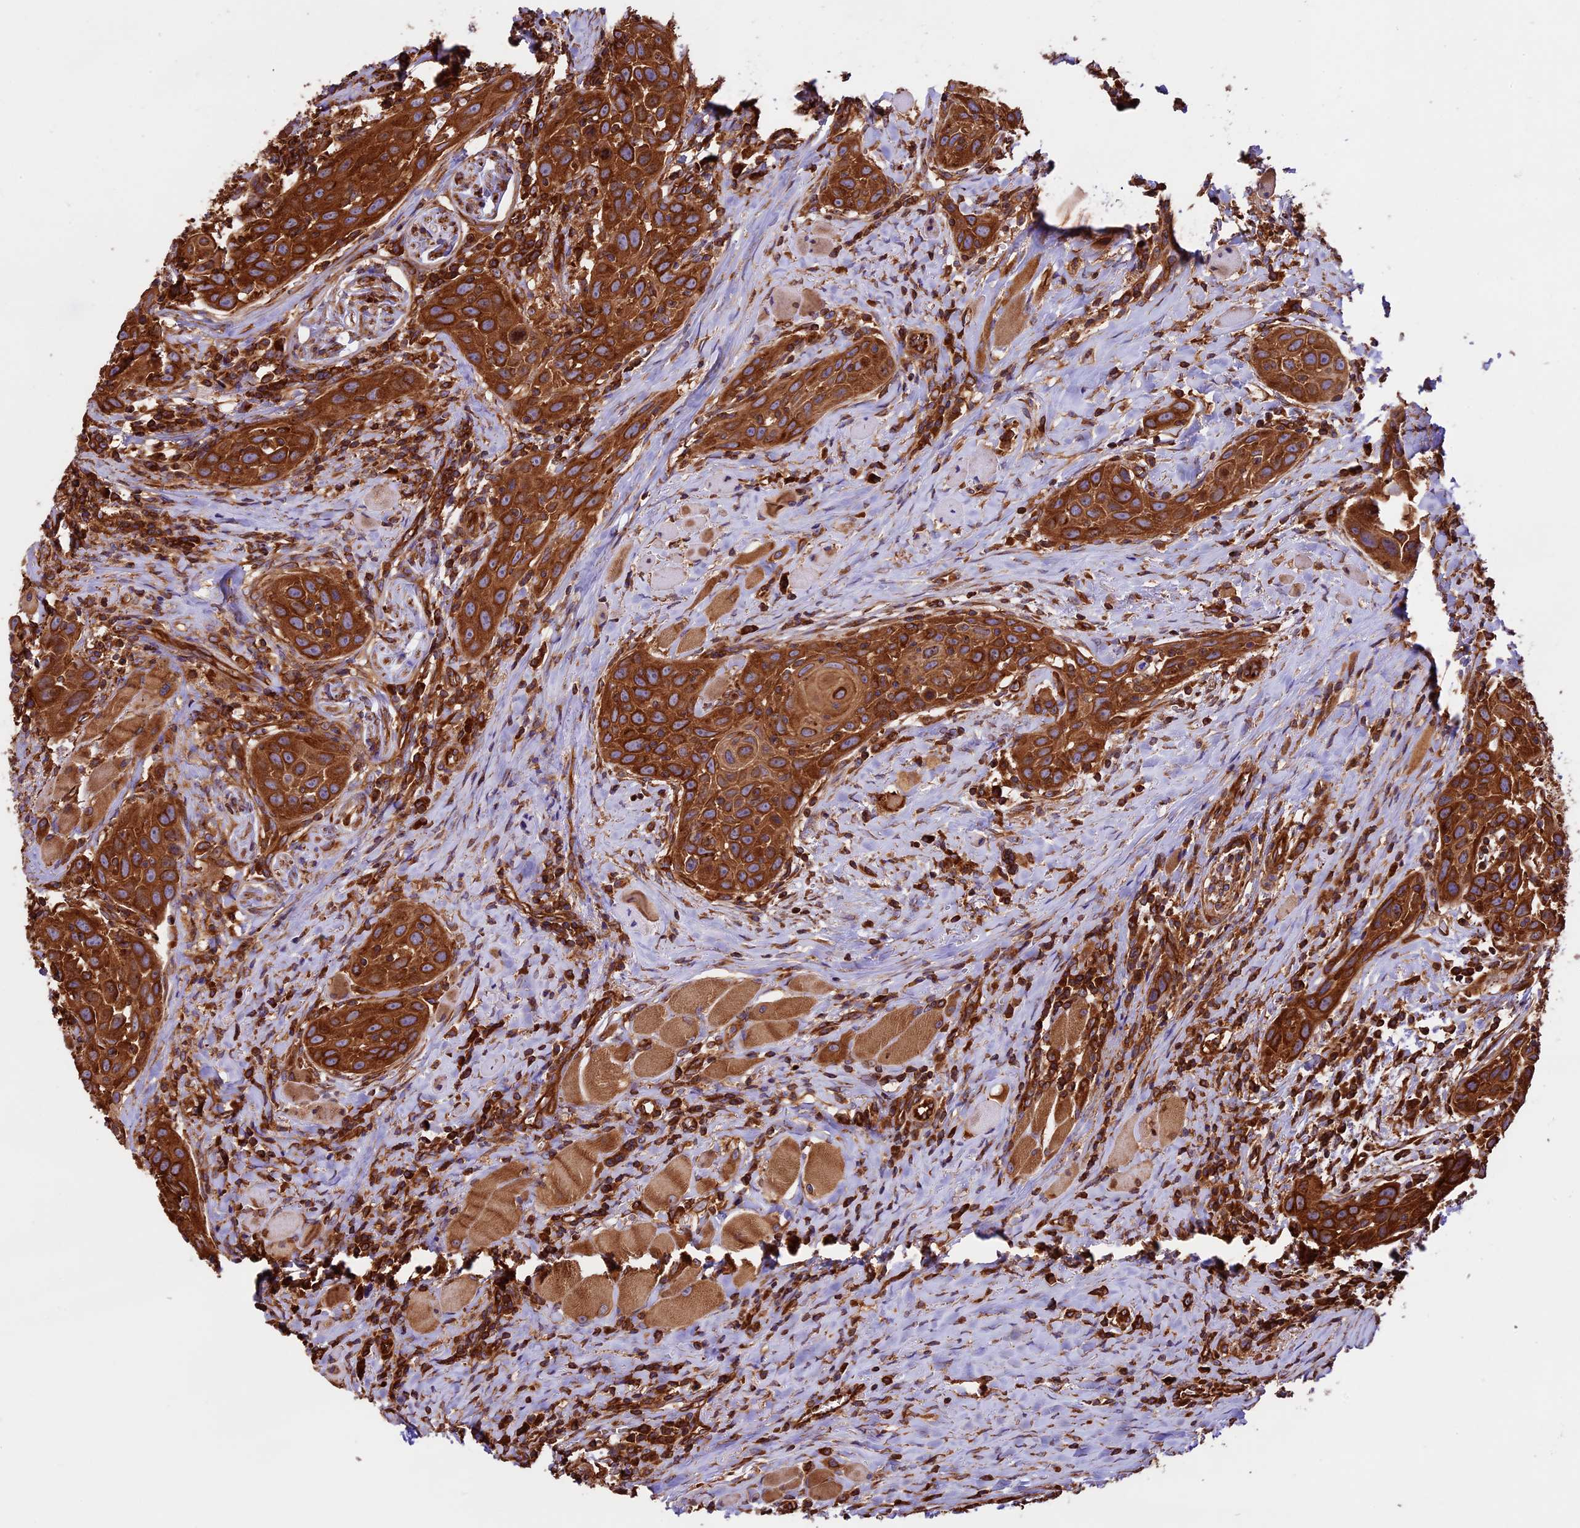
{"staining": {"intensity": "strong", "quantity": ">75%", "location": "cytoplasmic/membranous"}, "tissue": "head and neck cancer", "cell_type": "Tumor cells", "image_type": "cancer", "snomed": [{"axis": "morphology", "description": "Squamous cell carcinoma, NOS"}, {"axis": "topography", "description": "Oral tissue"}, {"axis": "topography", "description": "Head-Neck"}], "caption": "The immunohistochemical stain shows strong cytoplasmic/membranous expression in tumor cells of head and neck cancer tissue.", "gene": "KARS1", "patient": {"sex": "female", "age": 50}}